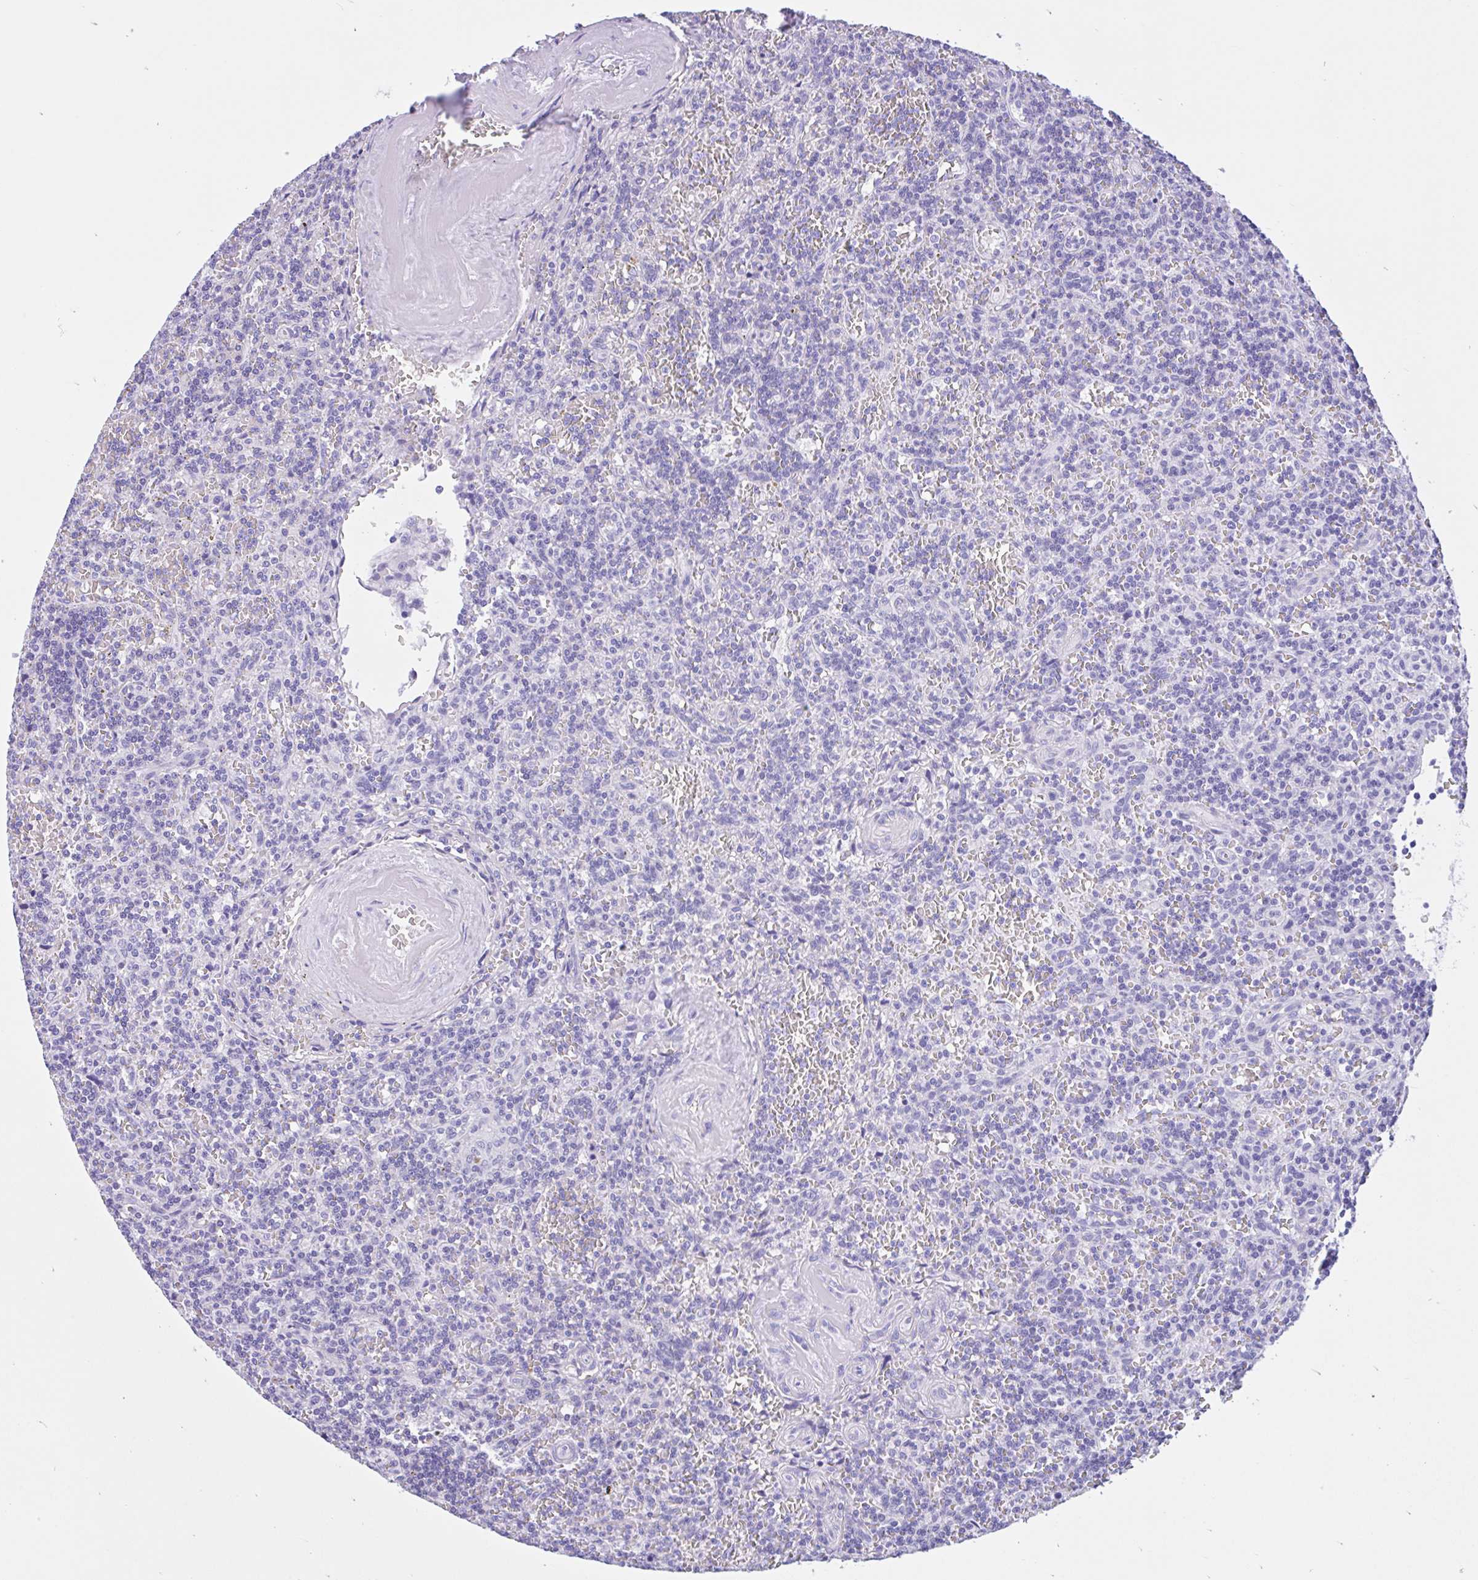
{"staining": {"intensity": "negative", "quantity": "none", "location": "none"}, "tissue": "lymphoma", "cell_type": "Tumor cells", "image_type": "cancer", "snomed": [{"axis": "morphology", "description": "Malignant lymphoma, non-Hodgkin's type, Low grade"}, {"axis": "topography", "description": "Spleen"}], "caption": "High power microscopy histopathology image of an immunohistochemistry (IHC) micrograph of lymphoma, revealing no significant positivity in tumor cells. (DAB immunohistochemistry (IHC) with hematoxylin counter stain).", "gene": "IAPP", "patient": {"sex": "male", "age": 73}}